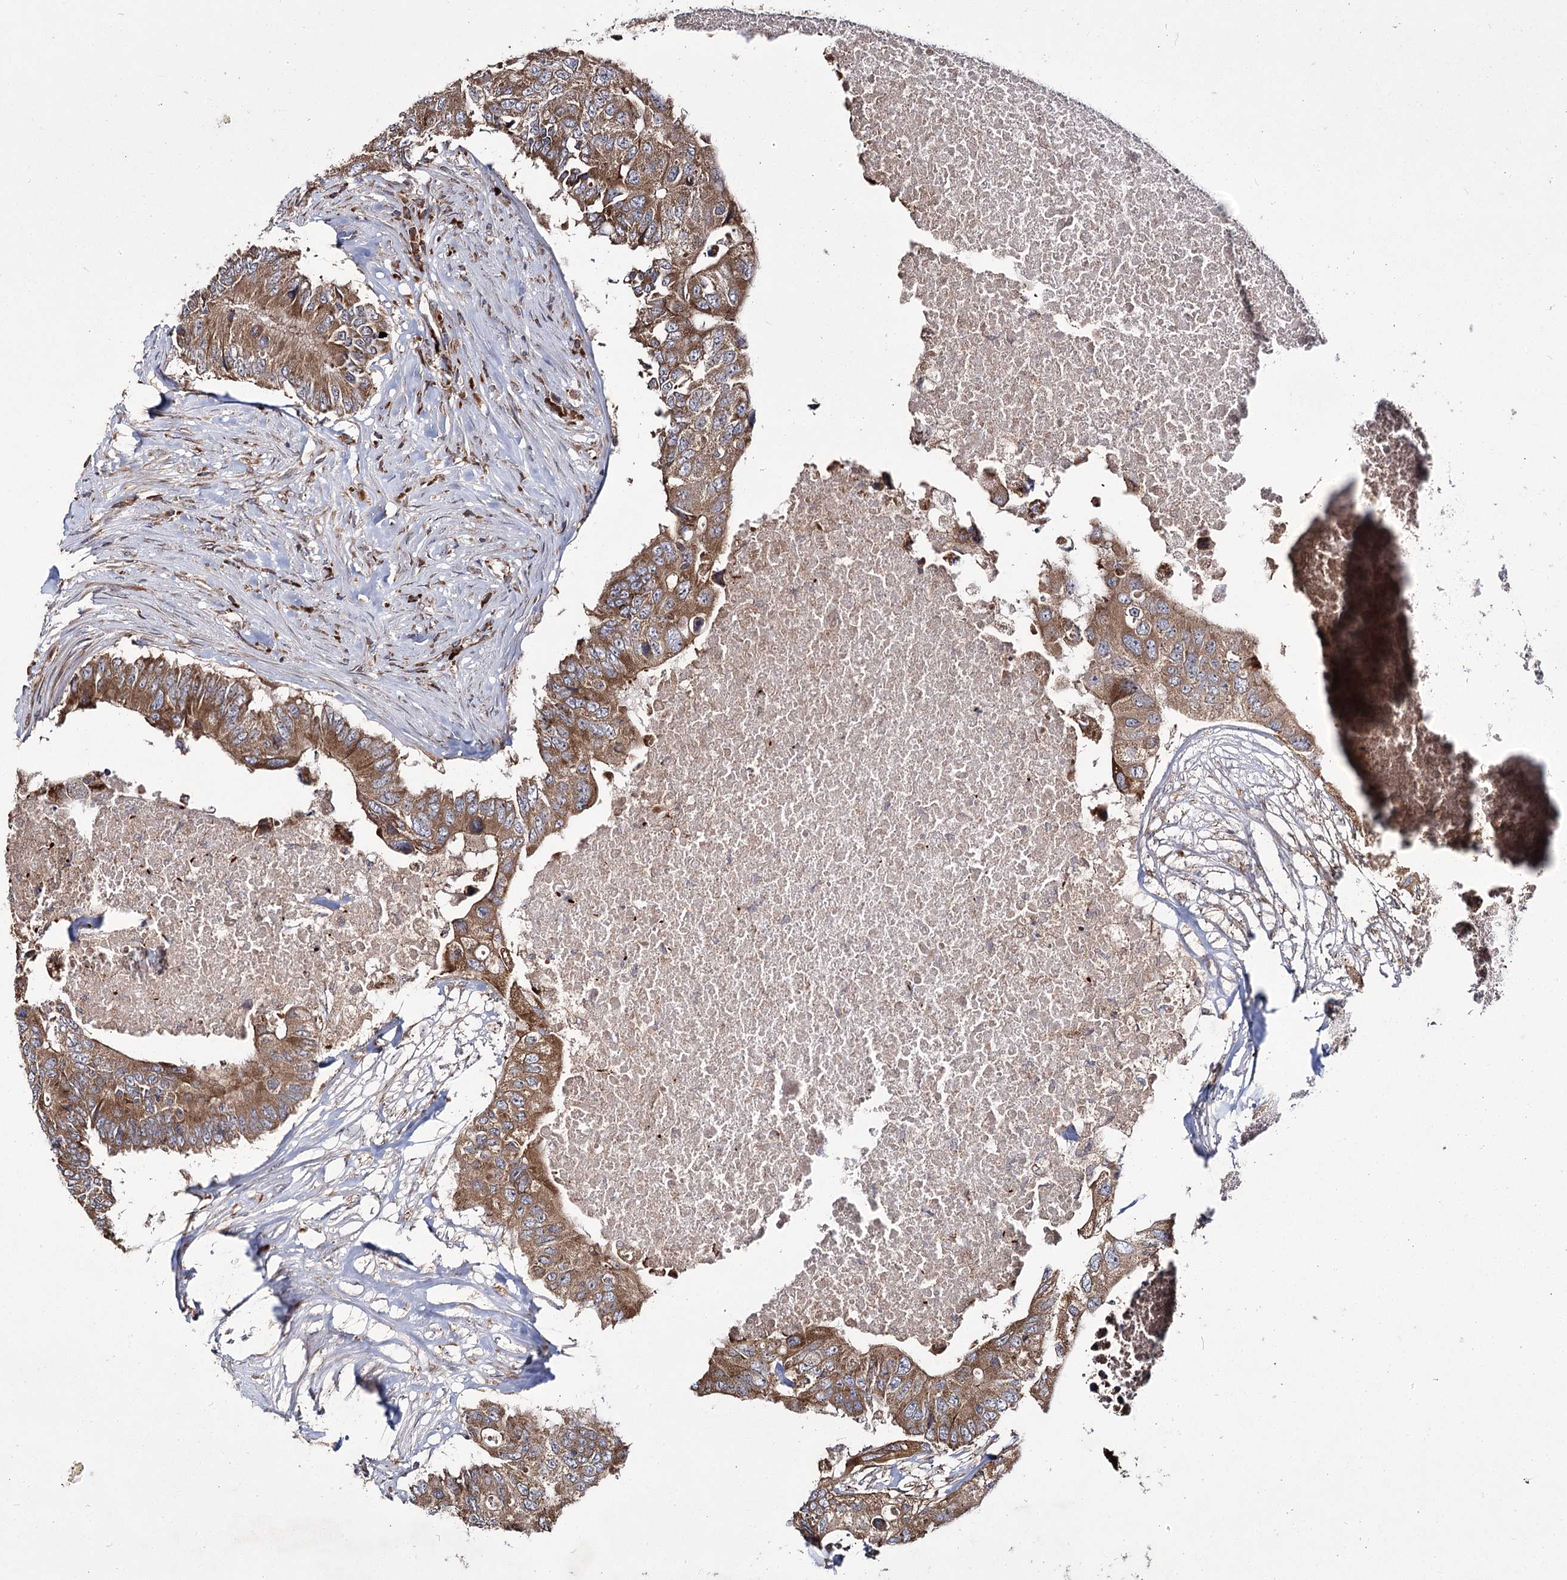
{"staining": {"intensity": "moderate", "quantity": ">75%", "location": "cytoplasmic/membranous"}, "tissue": "colorectal cancer", "cell_type": "Tumor cells", "image_type": "cancer", "snomed": [{"axis": "morphology", "description": "Adenocarcinoma, NOS"}, {"axis": "topography", "description": "Colon"}], "caption": "Immunohistochemical staining of colorectal cancer shows medium levels of moderate cytoplasmic/membranous expression in approximately >75% of tumor cells.", "gene": "HECTD2", "patient": {"sex": "male", "age": 71}}